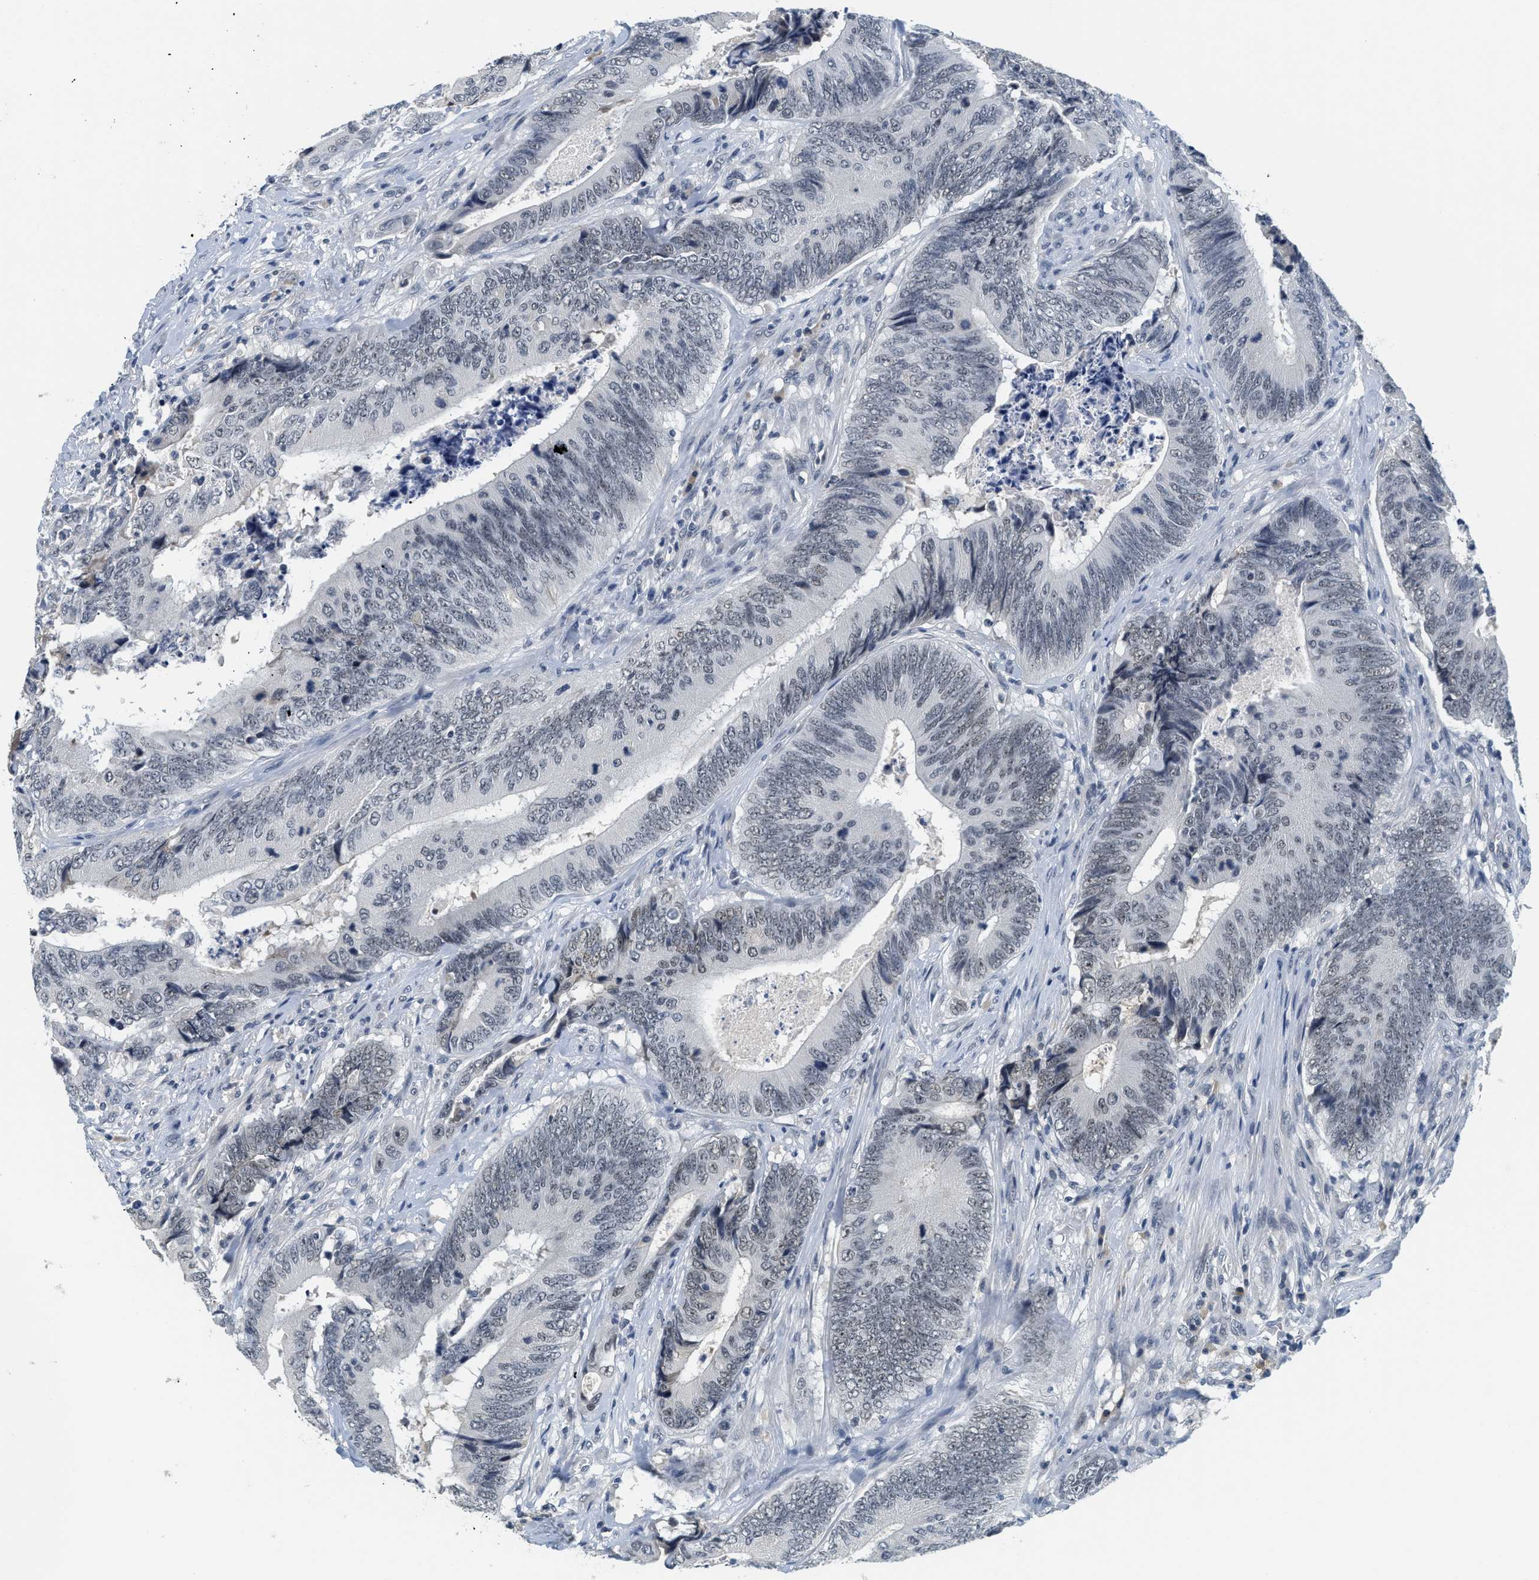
{"staining": {"intensity": "weak", "quantity": "<25%", "location": "nuclear"}, "tissue": "colorectal cancer", "cell_type": "Tumor cells", "image_type": "cancer", "snomed": [{"axis": "morphology", "description": "Normal tissue, NOS"}, {"axis": "morphology", "description": "Adenocarcinoma, NOS"}, {"axis": "topography", "description": "Colon"}], "caption": "DAB (3,3'-diaminobenzidine) immunohistochemical staining of colorectal adenocarcinoma exhibits no significant staining in tumor cells.", "gene": "MZF1", "patient": {"sex": "male", "age": 56}}